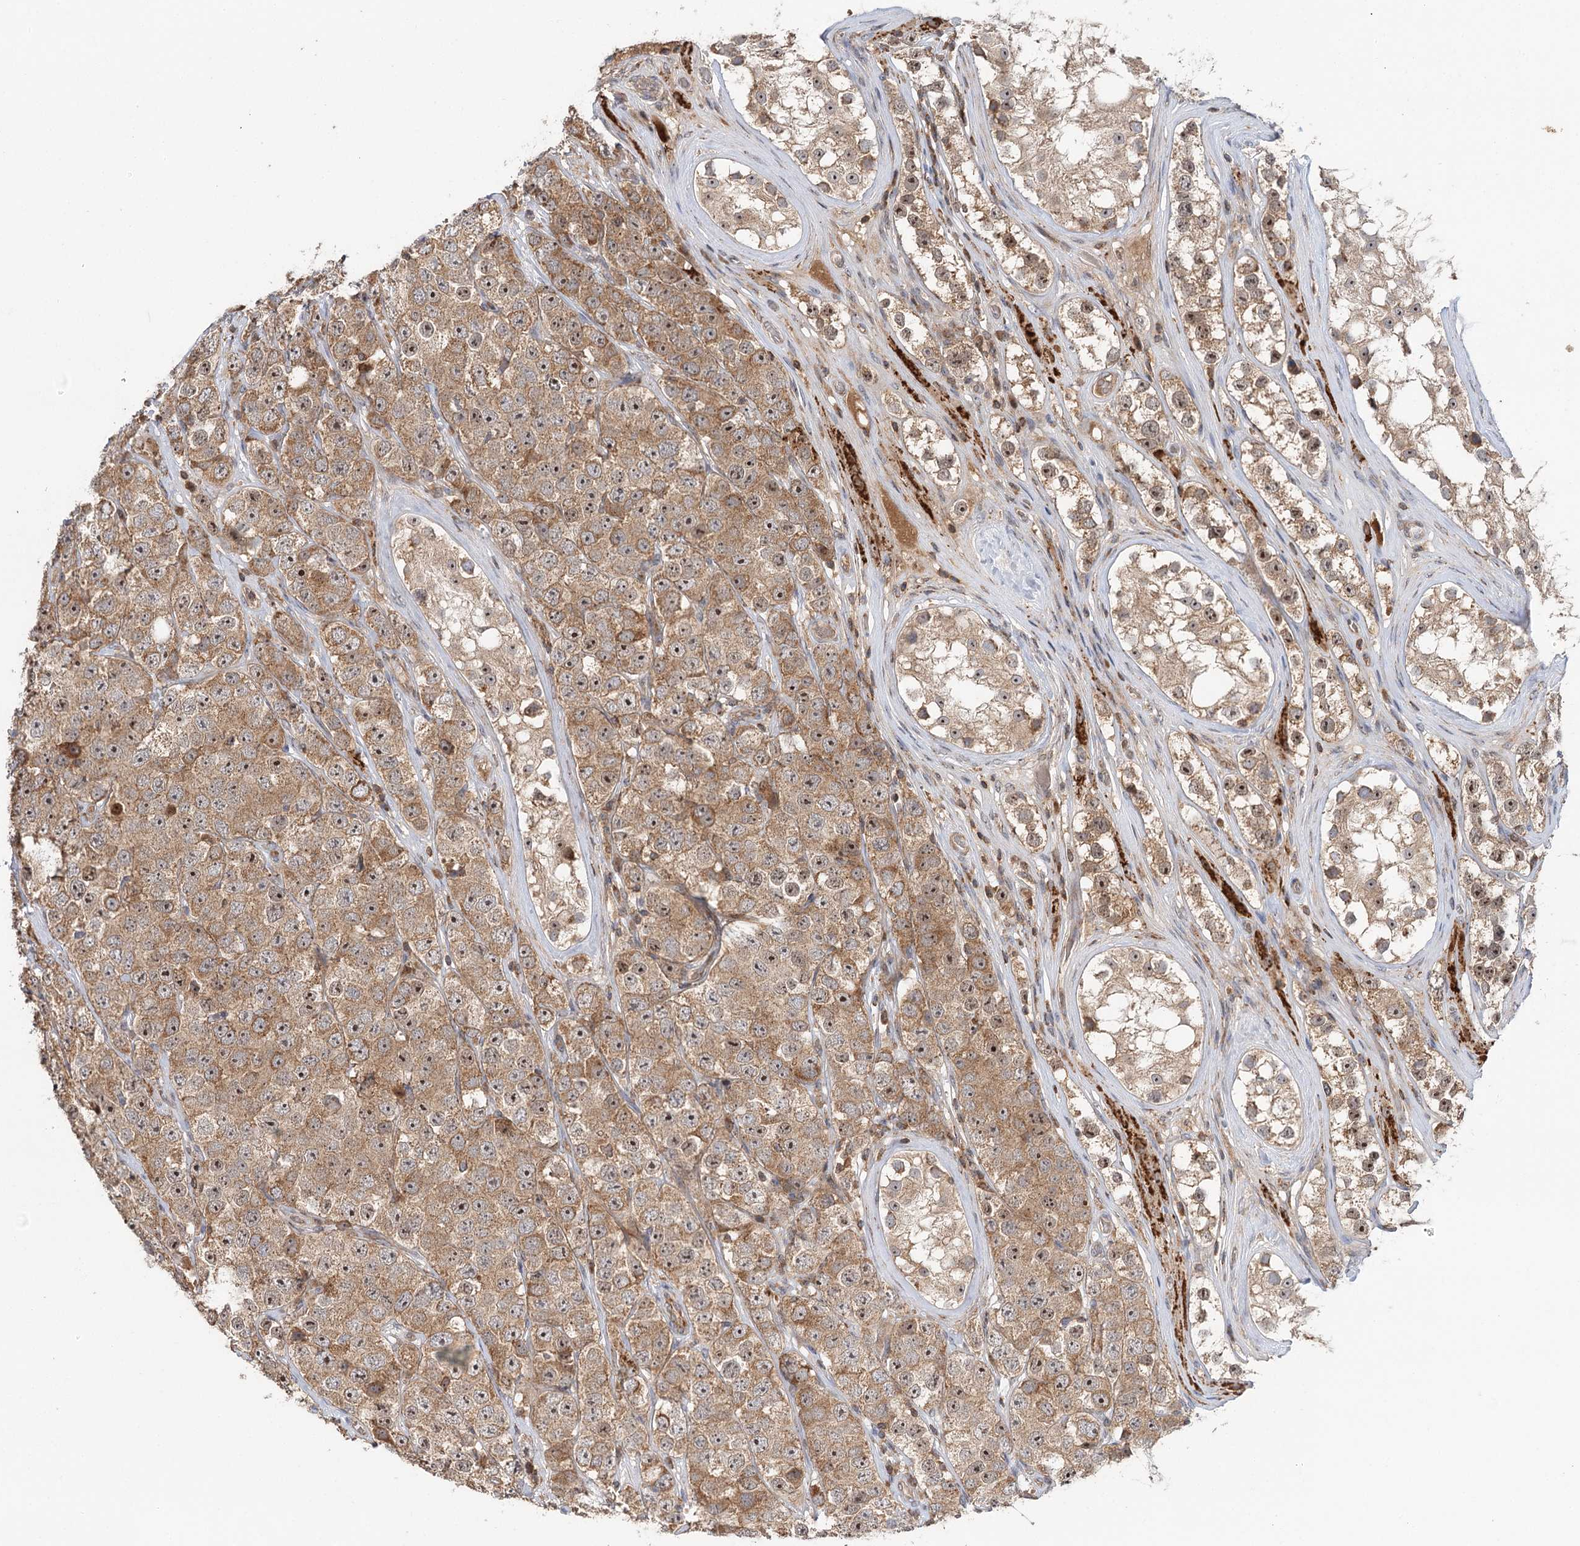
{"staining": {"intensity": "moderate", "quantity": ">75%", "location": "cytoplasmic/membranous,nuclear"}, "tissue": "testis cancer", "cell_type": "Tumor cells", "image_type": "cancer", "snomed": [{"axis": "morphology", "description": "Seminoma, NOS"}, {"axis": "topography", "description": "Testis"}], "caption": "Immunohistochemistry (IHC) micrograph of neoplastic tissue: human testis cancer stained using immunohistochemistry displays medium levels of moderate protein expression localized specifically in the cytoplasmic/membranous and nuclear of tumor cells, appearing as a cytoplasmic/membranous and nuclear brown color.", "gene": "RAPGEF6", "patient": {"sex": "male", "age": 28}}